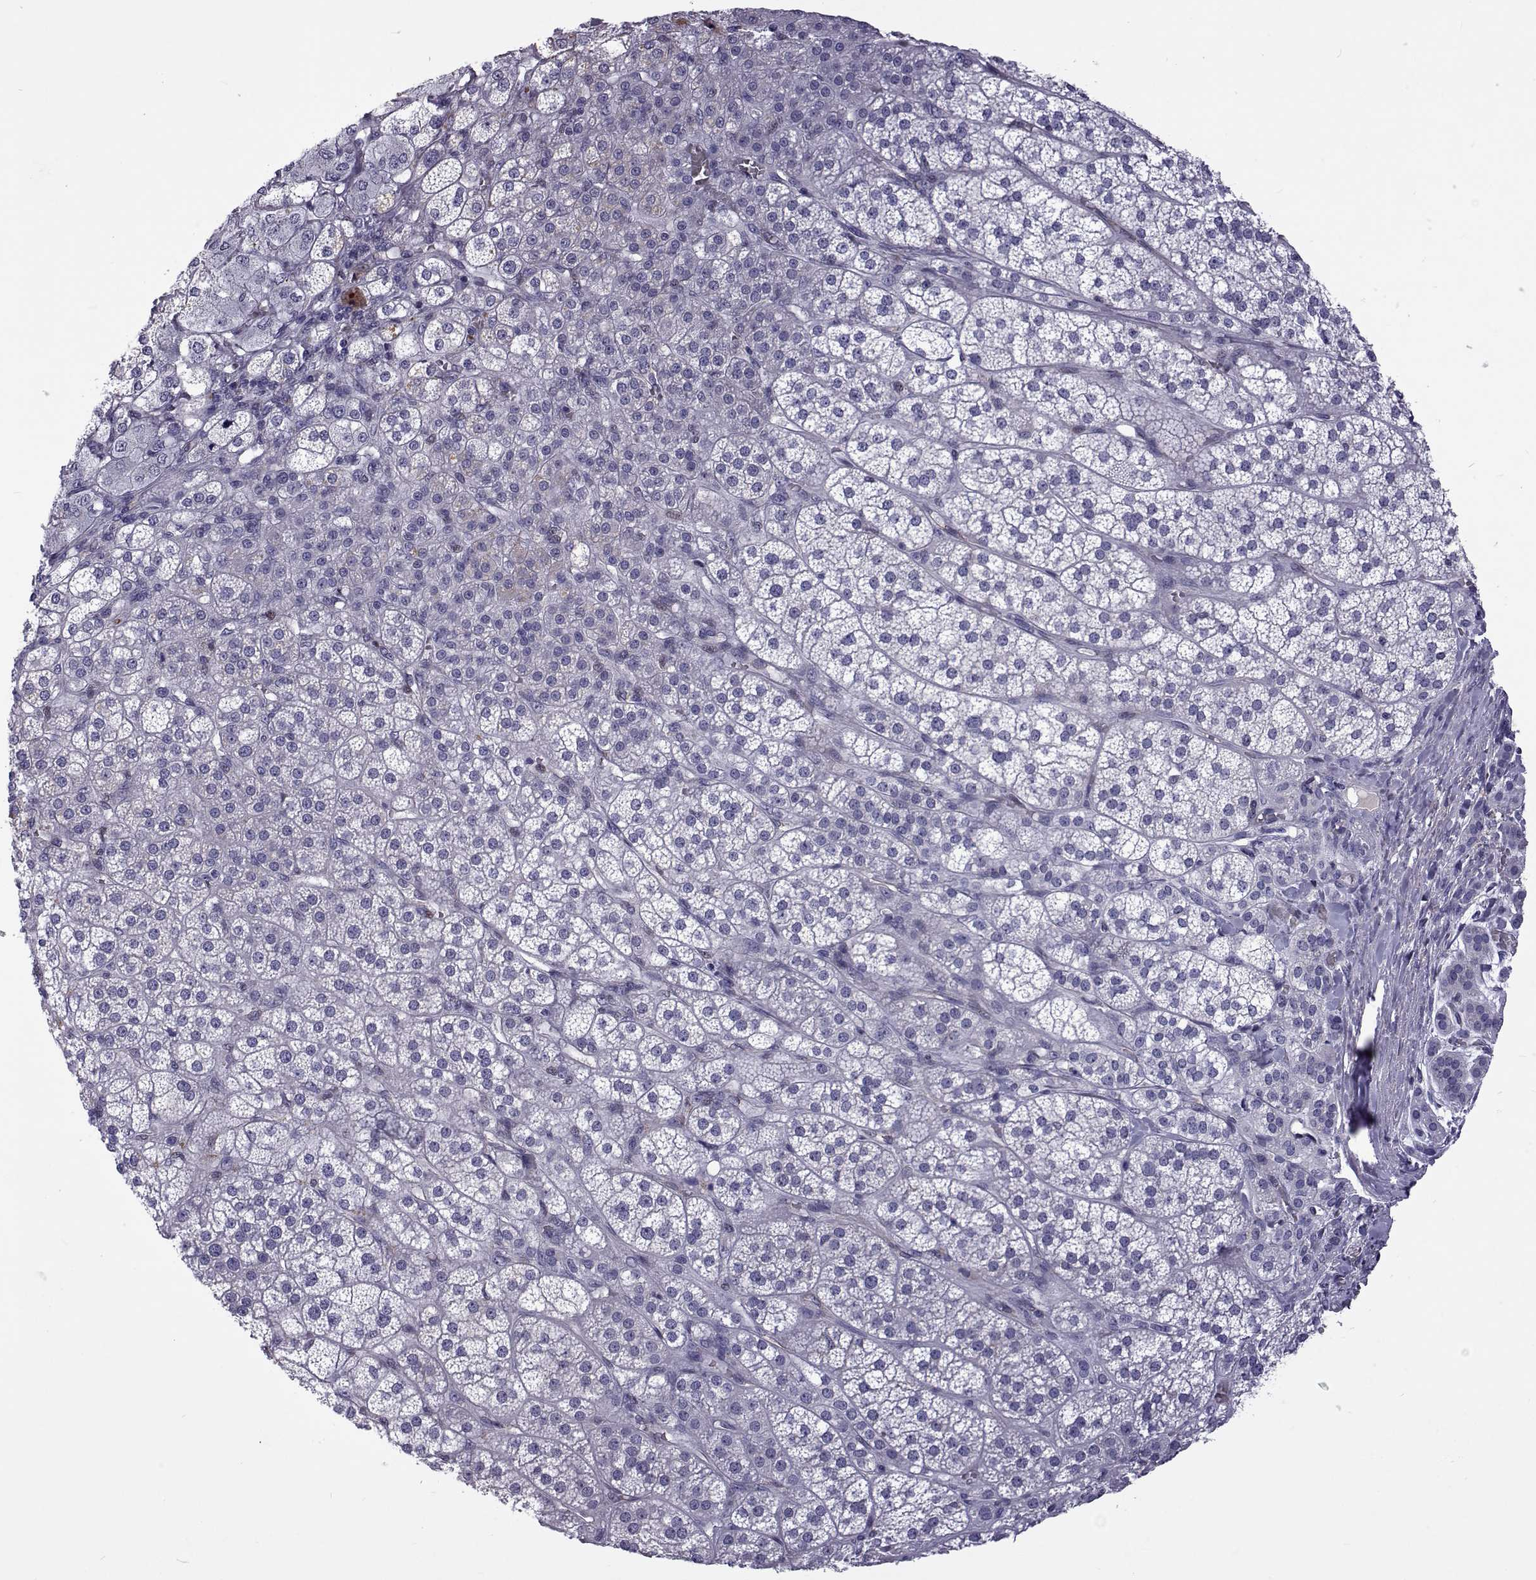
{"staining": {"intensity": "negative", "quantity": "none", "location": "none"}, "tissue": "adrenal gland", "cell_type": "Glandular cells", "image_type": "normal", "snomed": [{"axis": "morphology", "description": "Normal tissue, NOS"}, {"axis": "topography", "description": "Adrenal gland"}], "caption": "This is a micrograph of IHC staining of benign adrenal gland, which shows no positivity in glandular cells.", "gene": "TCF15", "patient": {"sex": "female", "age": 60}}